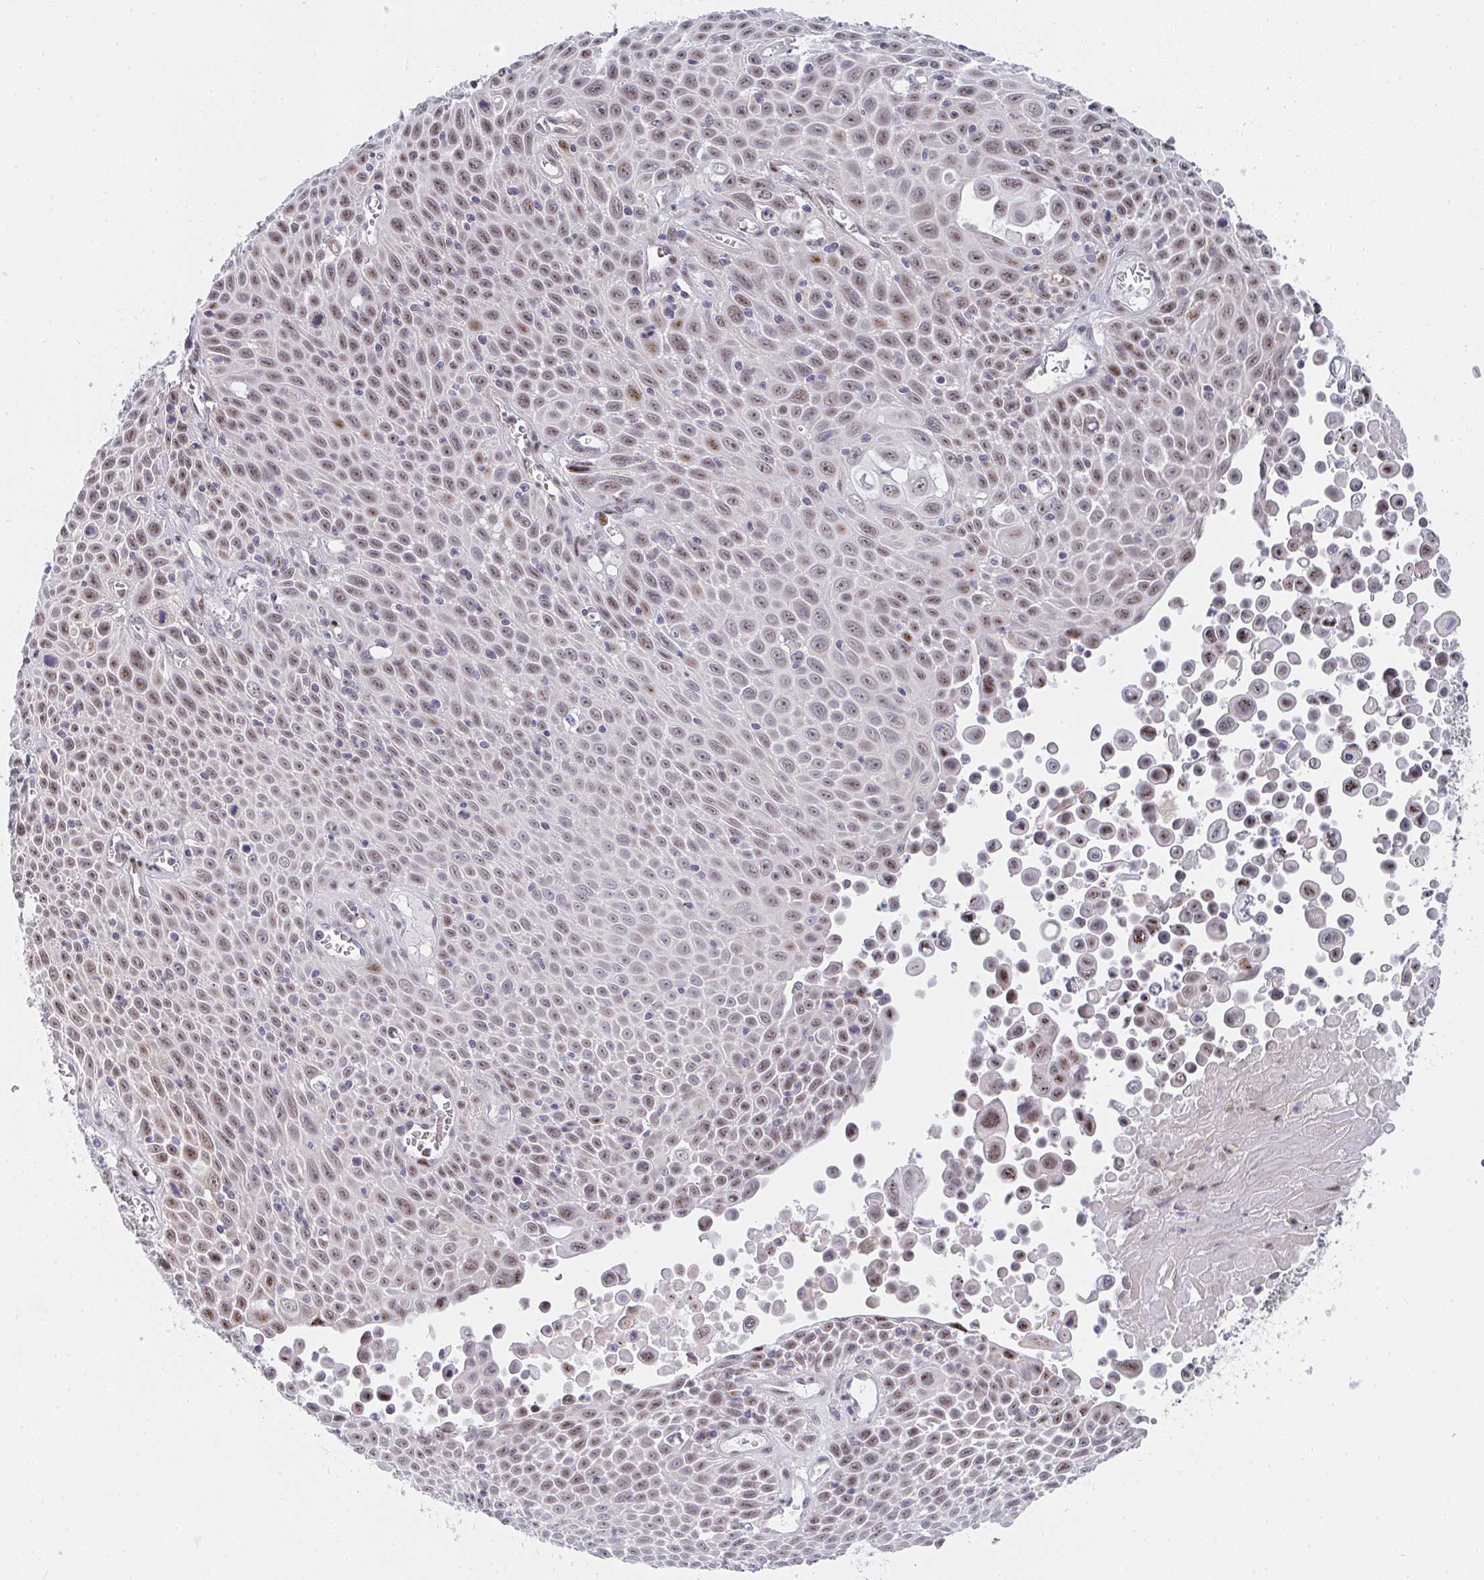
{"staining": {"intensity": "moderate", "quantity": "25%-75%", "location": "nuclear"}, "tissue": "lung cancer", "cell_type": "Tumor cells", "image_type": "cancer", "snomed": [{"axis": "morphology", "description": "Squamous cell carcinoma, NOS"}, {"axis": "morphology", "description": "Squamous cell carcinoma, metastatic, NOS"}, {"axis": "topography", "description": "Lymph node"}, {"axis": "topography", "description": "Lung"}], "caption": "IHC (DAB) staining of human squamous cell carcinoma (lung) reveals moderate nuclear protein positivity in approximately 25%-75% of tumor cells.", "gene": "ZIC3", "patient": {"sex": "female", "age": 62}}